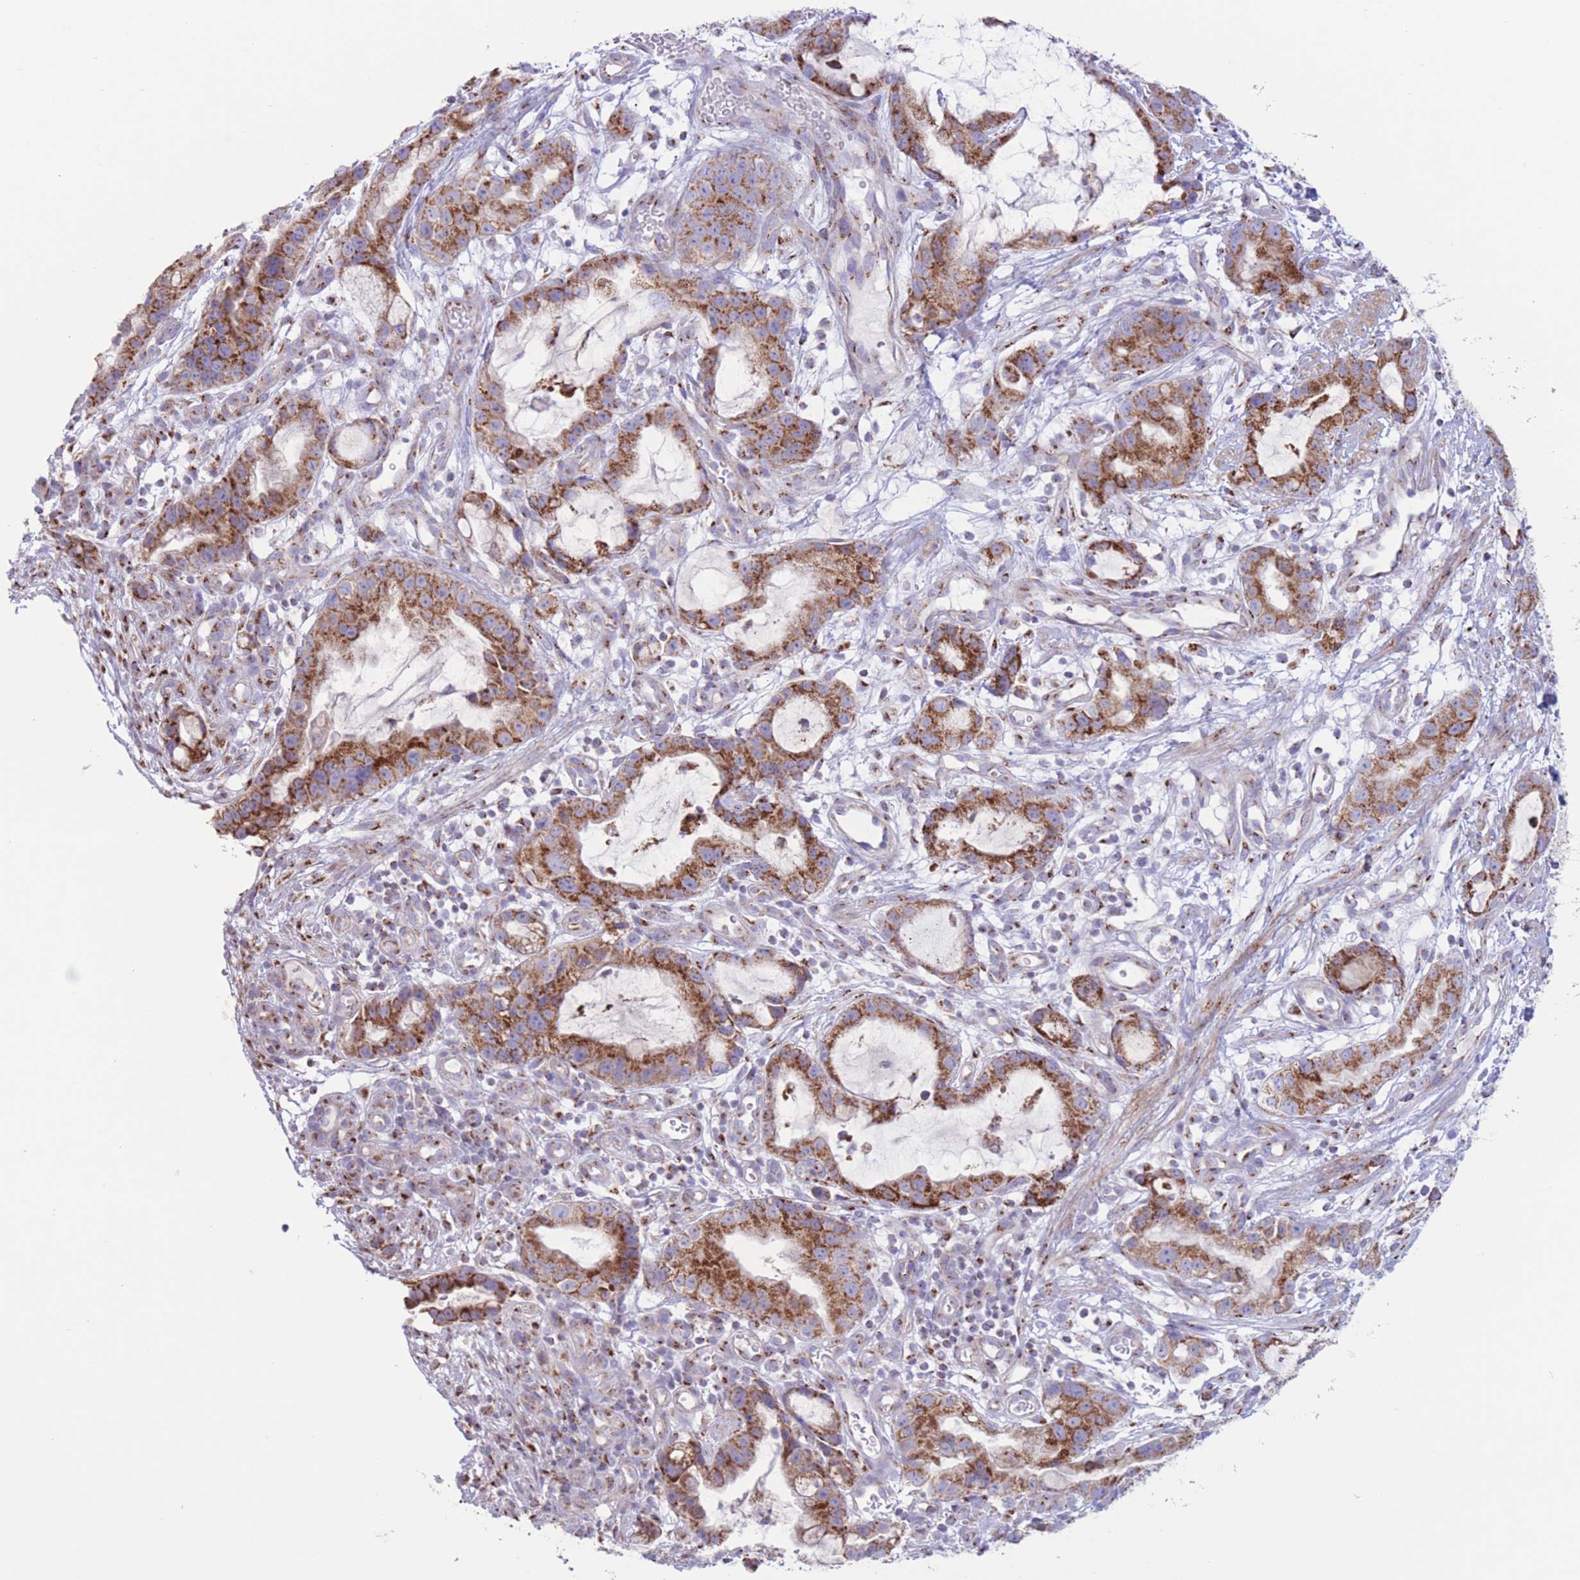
{"staining": {"intensity": "strong", "quantity": ">75%", "location": "cytoplasmic/membranous"}, "tissue": "stomach cancer", "cell_type": "Tumor cells", "image_type": "cancer", "snomed": [{"axis": "morphology", "description": "Adenocarcinoma, NOS"}, {"axis": "topography", "description": "Stomach"}], "caption": "Stomach cancer stained for a protein reveals strong cytoplasmic/membranous positivity in tumor cells.", "gene": "MPND", "patient": {"sex": "male", "age": 55}}